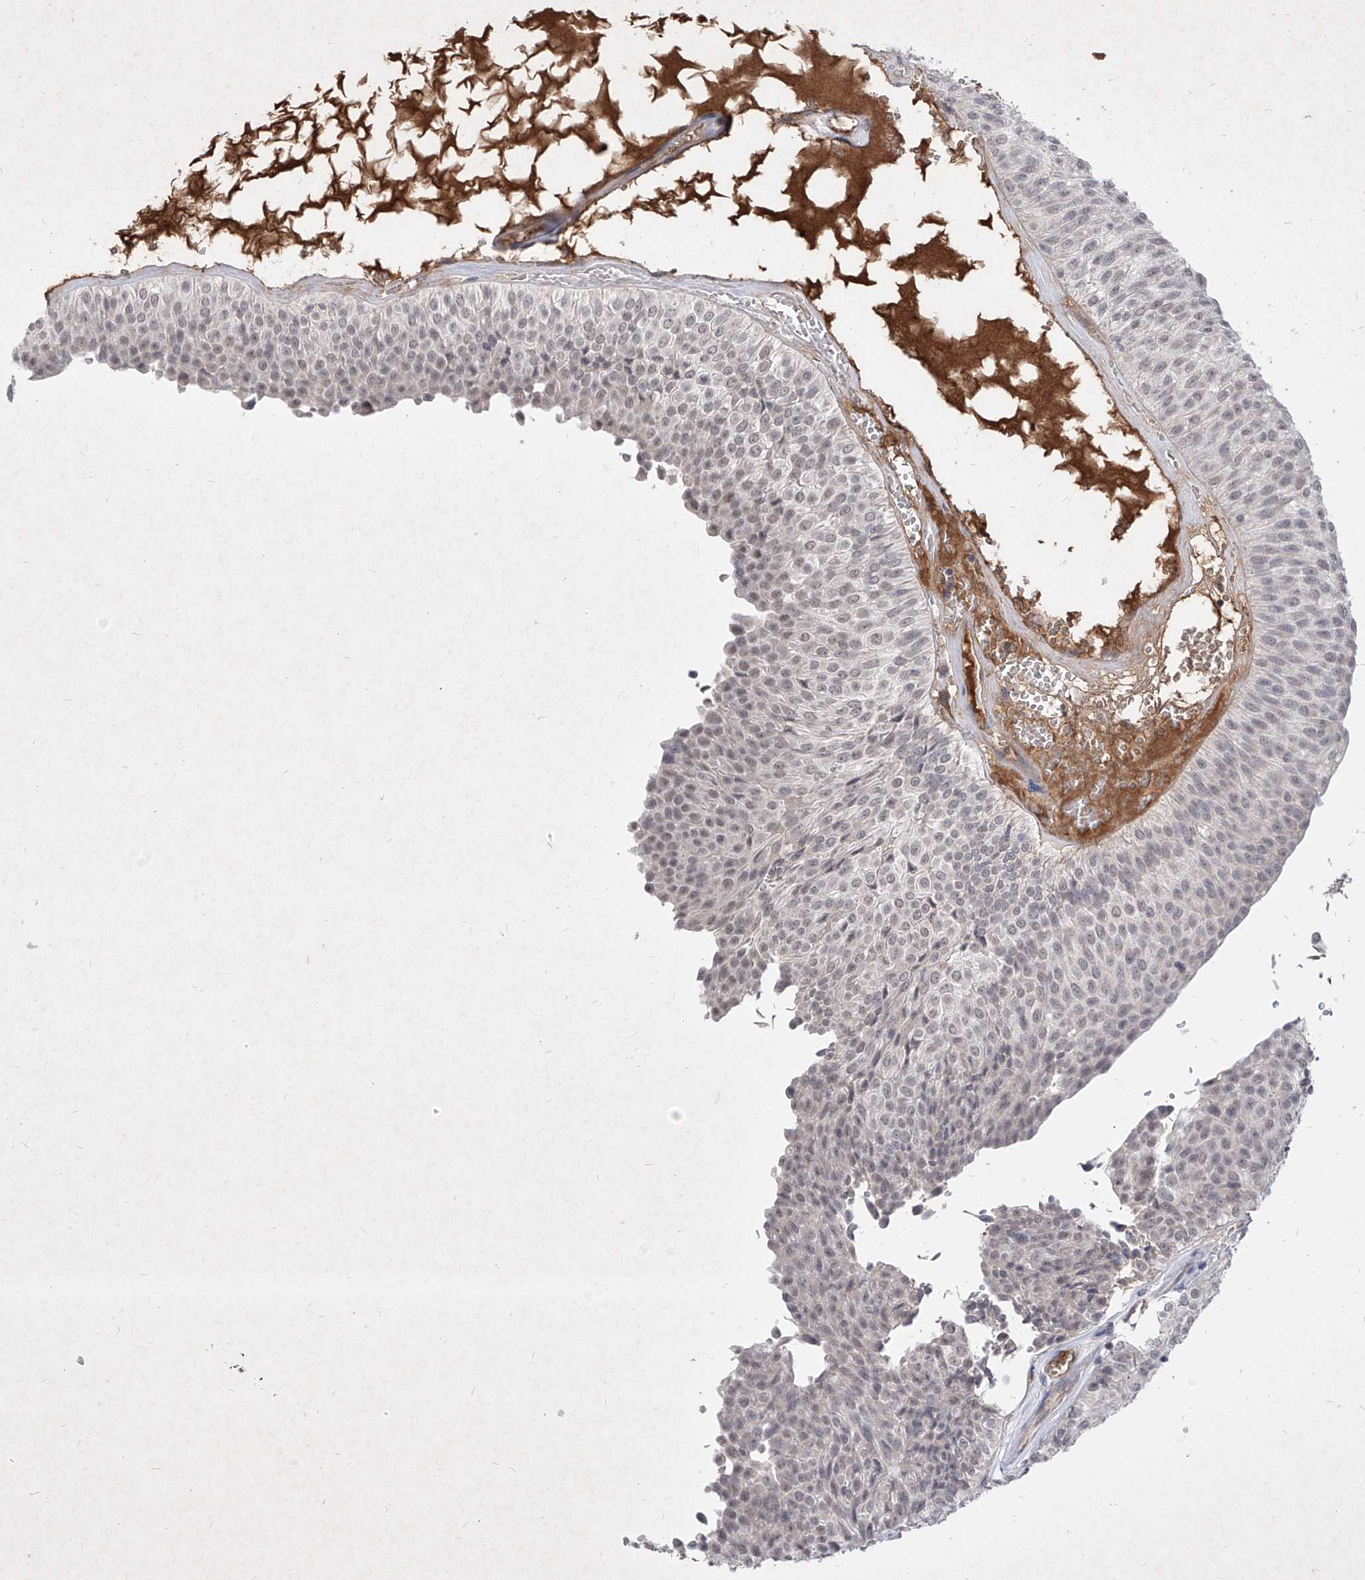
{"staining": {"intensity": "weak", "quantity": "25%-75%", "location": "nuclear"}, "tissue": "urothelial cancer", "cell_type": "Tumor cells", "image_type": "cancer", "snomed": [{"axis": "morphology", "description": "Urothelial carcinoma, Low grade"}, {"axis": "topography", "description": "Urinary bladder"}], "caption": "Protein analysis of urothelial carcinoma (low-grade) tissue exhibits weak nuclear staining in about 25%-75% of tumor cells.", "gene": "C4A", "patient": {"sex": "male", "age": 78}}